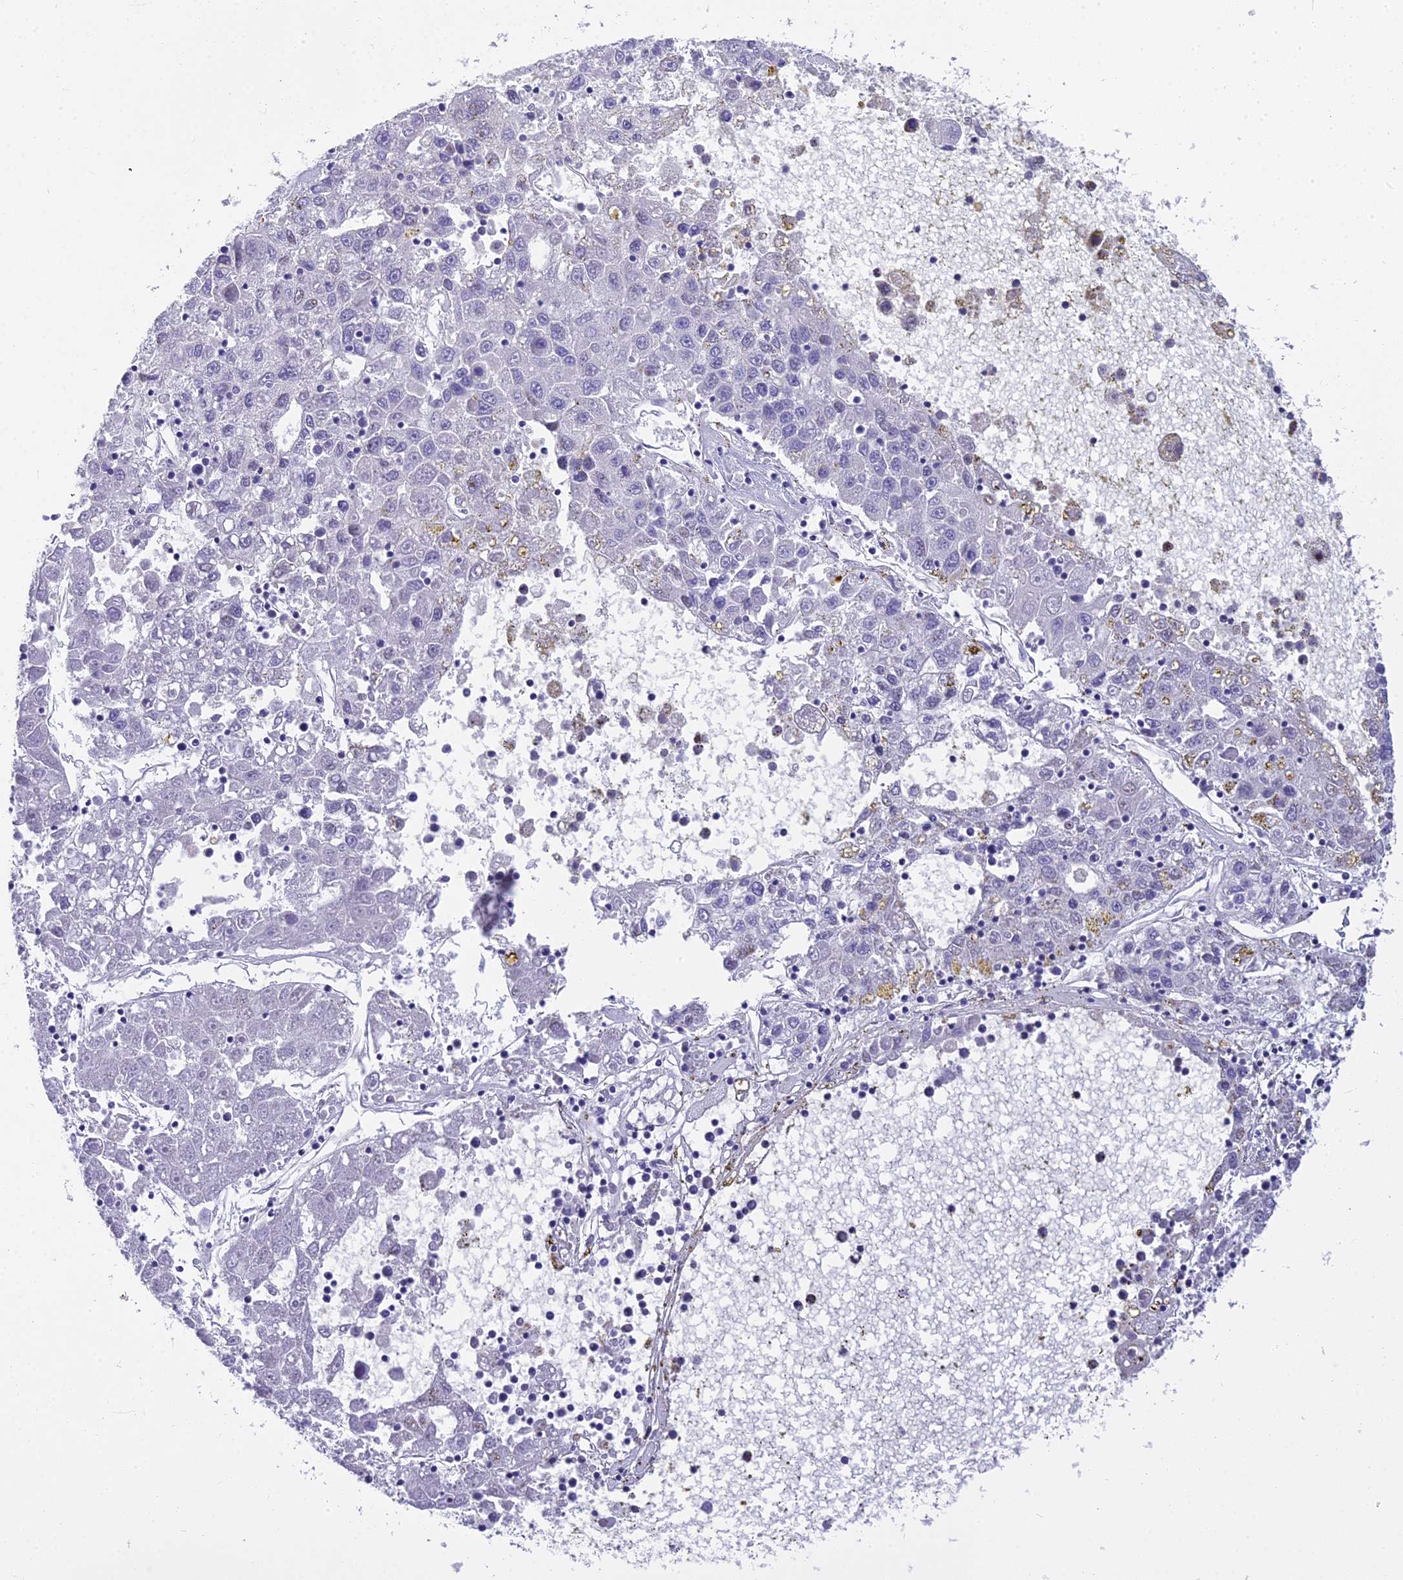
{"staining": {"intensity": "negative", "quantity": "none", "location": "none"}, "tissue": "liver cancer", "cell_type": "Tumor cells", "image_type": "cancer", "snomed": [{"axis": "morphology", "description": "Carcinoma, Hepatocellular, NOS"}, {"axis": "topography", "description": "Liver"}], "caption": "Immunohistochemical staining of human liver cancer exhibits no significant staining in tumor cells.", "gene": "NINJ1", "patient": {"sex": "male", "age": 49}}